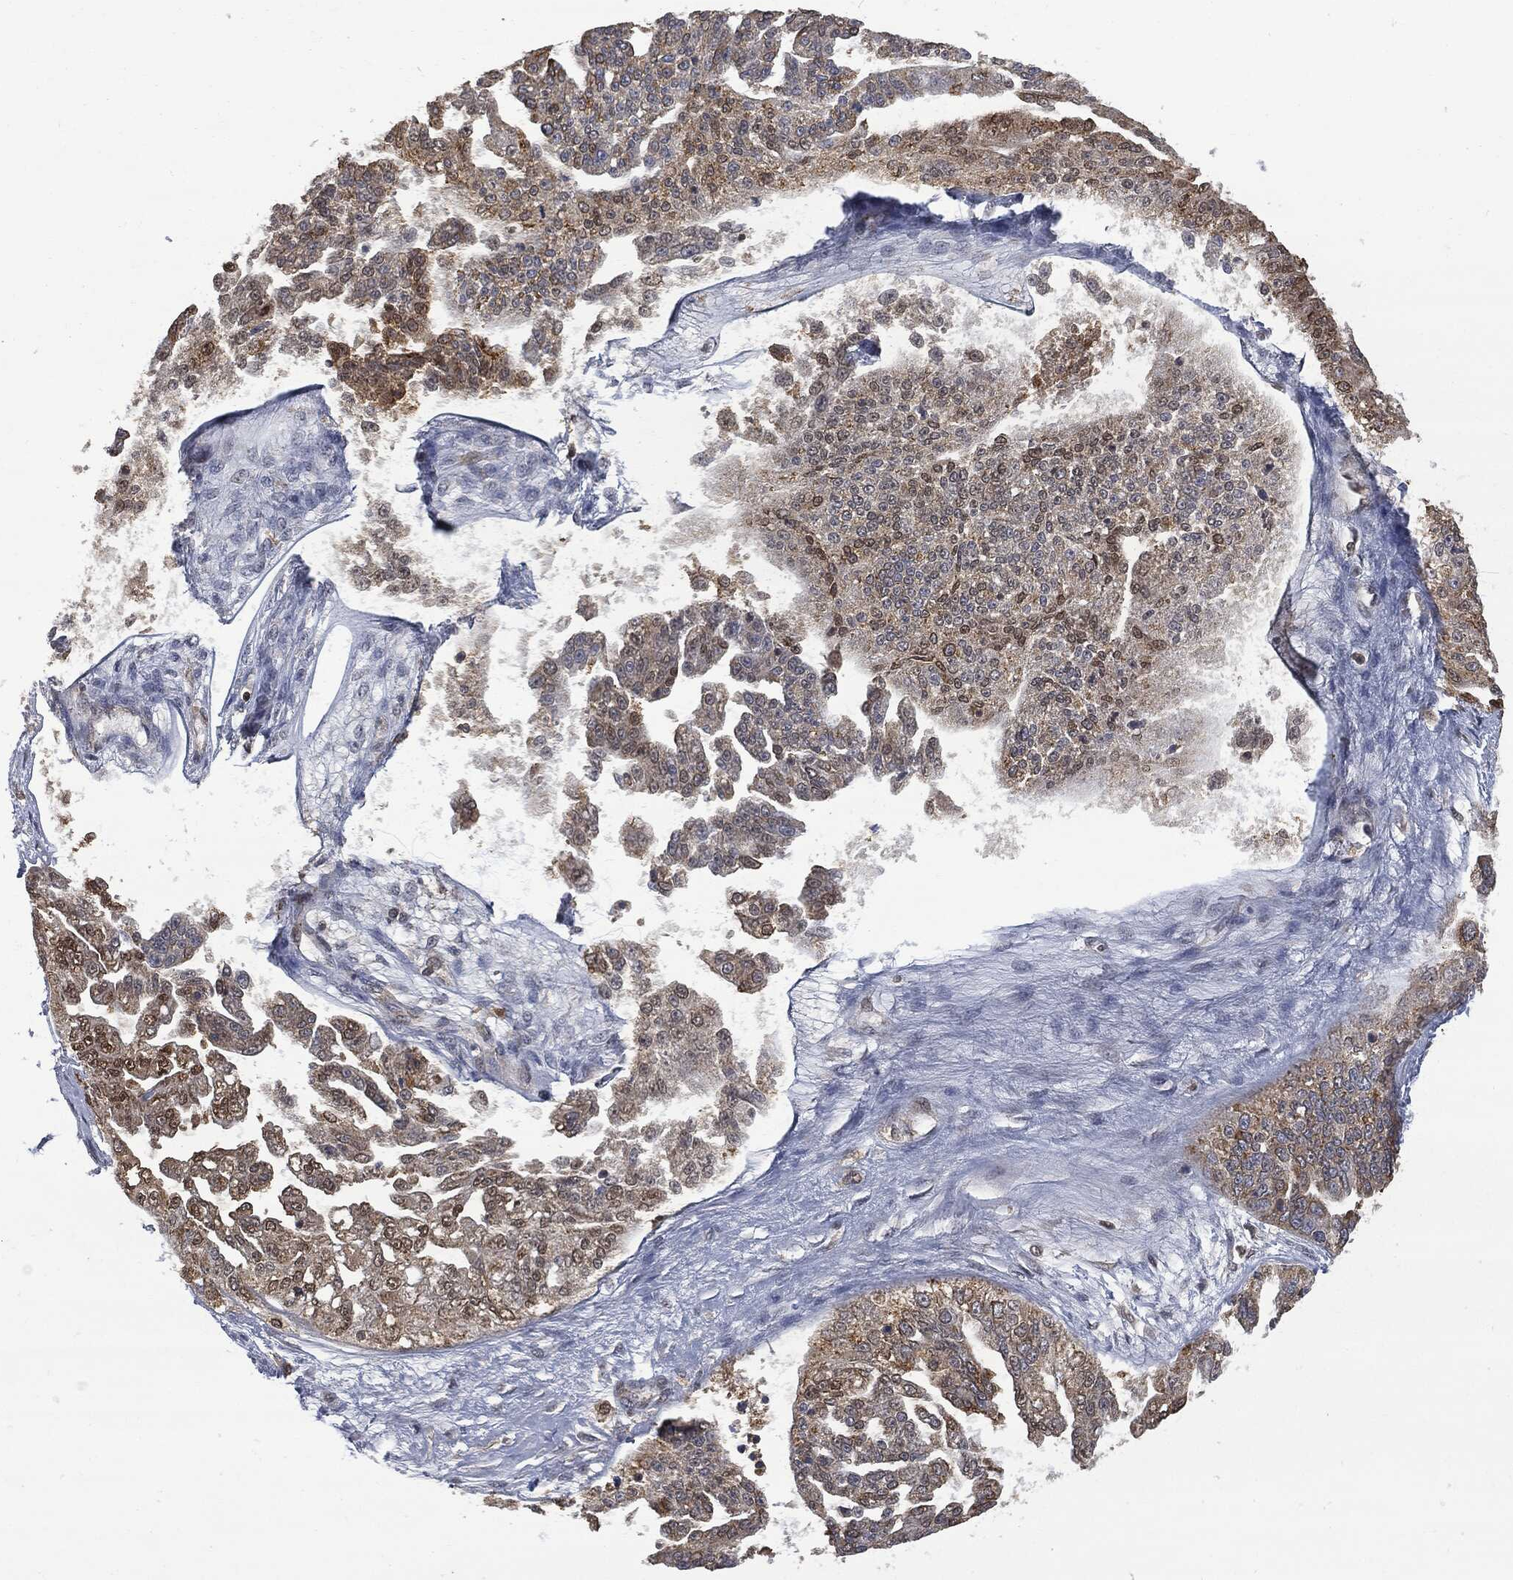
{"staining": {"intensity": "moderate", "quantity": "<25%", "location": "cytoplasmic/membranous"}, "tissue": "ovarian cancer", "cell_type": "Tumor cells", "image_type": "cancer", "snomed": [{"axis": "morphology", "description": "Cystadenocarcinoma, serous, NOS"}, {"axis": "topography", "description": "Ovary"}], "caption": "About <25% of tumor cells in human serous cystadenocarcinoma (ovarian) display moderate cytoplasmic/membranous protein staining as visualized by brown immunohistochemical staining.", "gene": "PSMB10", "patient": {"sex": "female", "age": 58}}